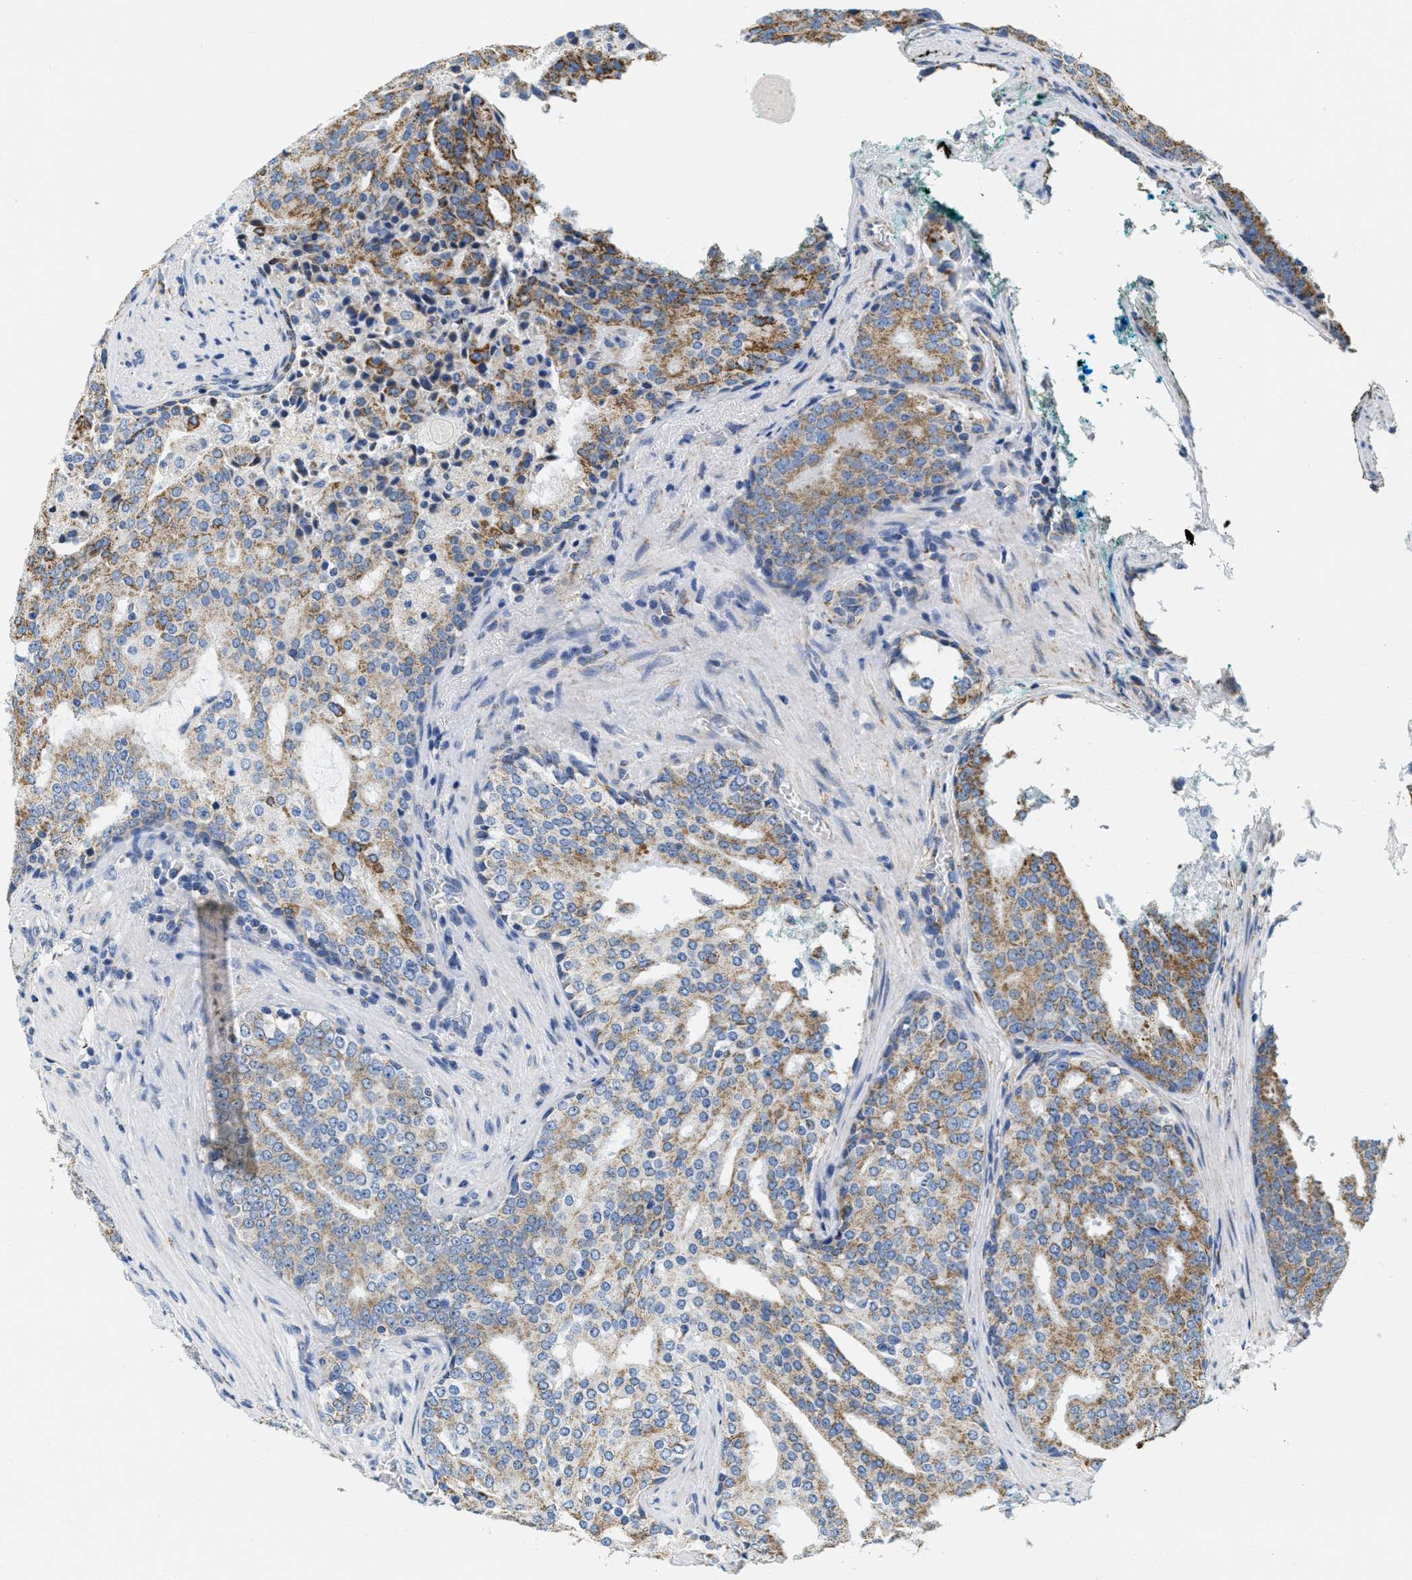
{"staining": {"intensity": "moderate", "quantity": ">75%", "location": "cytoplasmic/membranous"}, "tissue": "prostate cancer", "cell_type": "Tumor cells", "image_type": "cancer", "snomed": [{"axis": "morphology", "description": "Adenocarcinoma, High grade"}, {"axis": "topography", "description": "Prostate"}], "caption": "Immunohistochemistry (IHC) staining of prostate cancer (high-grade adenocarcinoma), which displays medium levels of moderate cytoplasmic/membranous staining in approximately >75% of tumor cells indicating moderate cytoplasmic/membranous protein positivity. The staining was performed using DAB (brown) for protein detection and nuclei were counterstained in hematoxylin (blue).", "gene": "KCNJ5", "patient": {"sex": "male", "age": 71}}